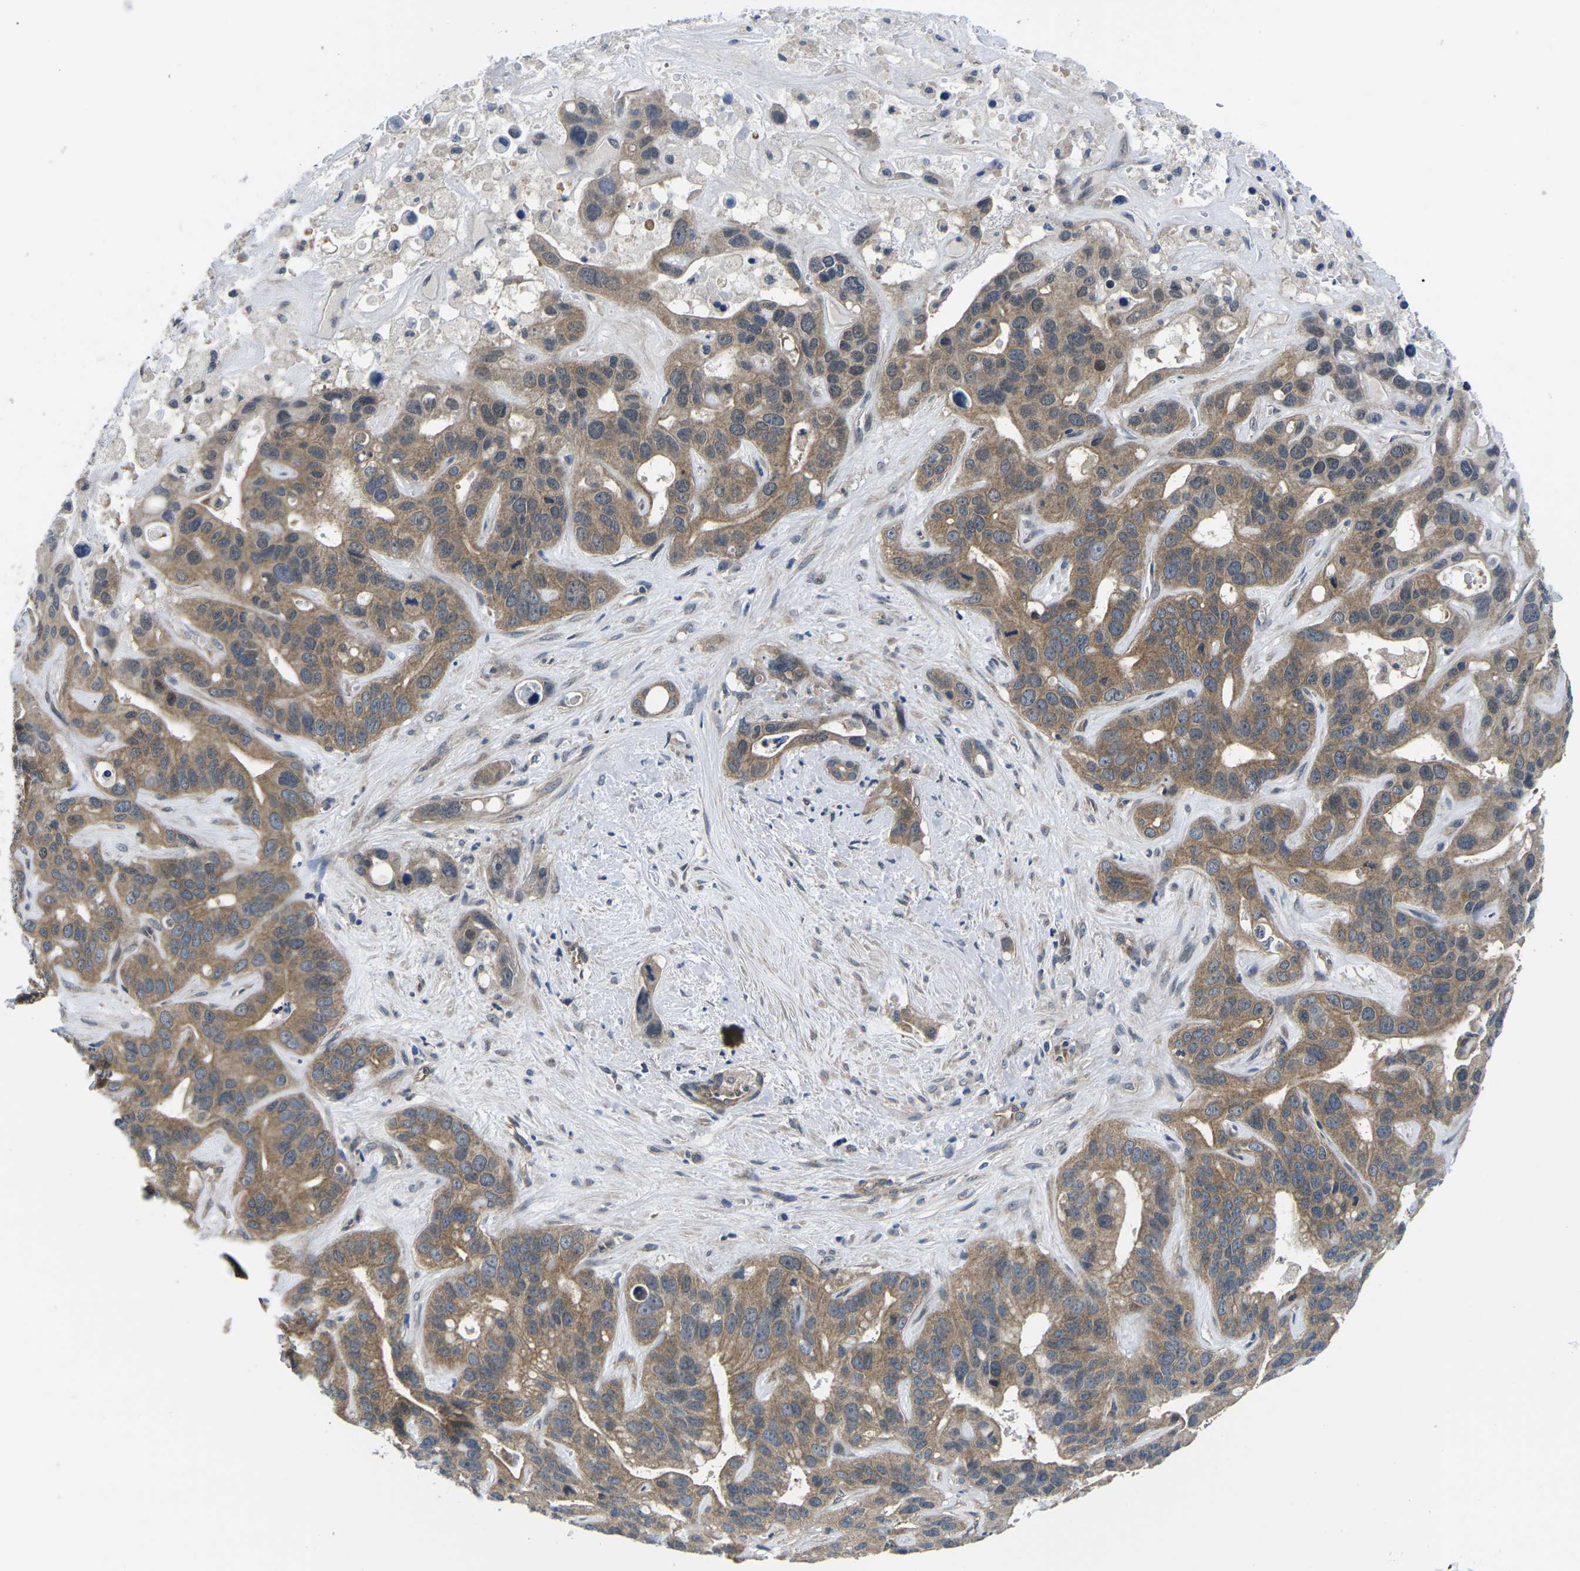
{"staining": {"intensity": "moderate", "quantity": ">75%", "location": "cytoplasmic/membranous"}, "tissue": "liver cancer", "cell_type": "Tumor cells", "image_type": "cancer", "snomed": [{"axis": "morphology", "description": "Cholangiocarcinoma"}, {"axis": "topography", "description": "Liver"}], "caption": "Brown immunohistochemical staining in liver cholangiocarcinoma shows moderate cytoplasmic/membranous expression in approximately >75% of tumor cells.", "gene": "GSK3B", "patient": {"sex": "female", "age": 65}}